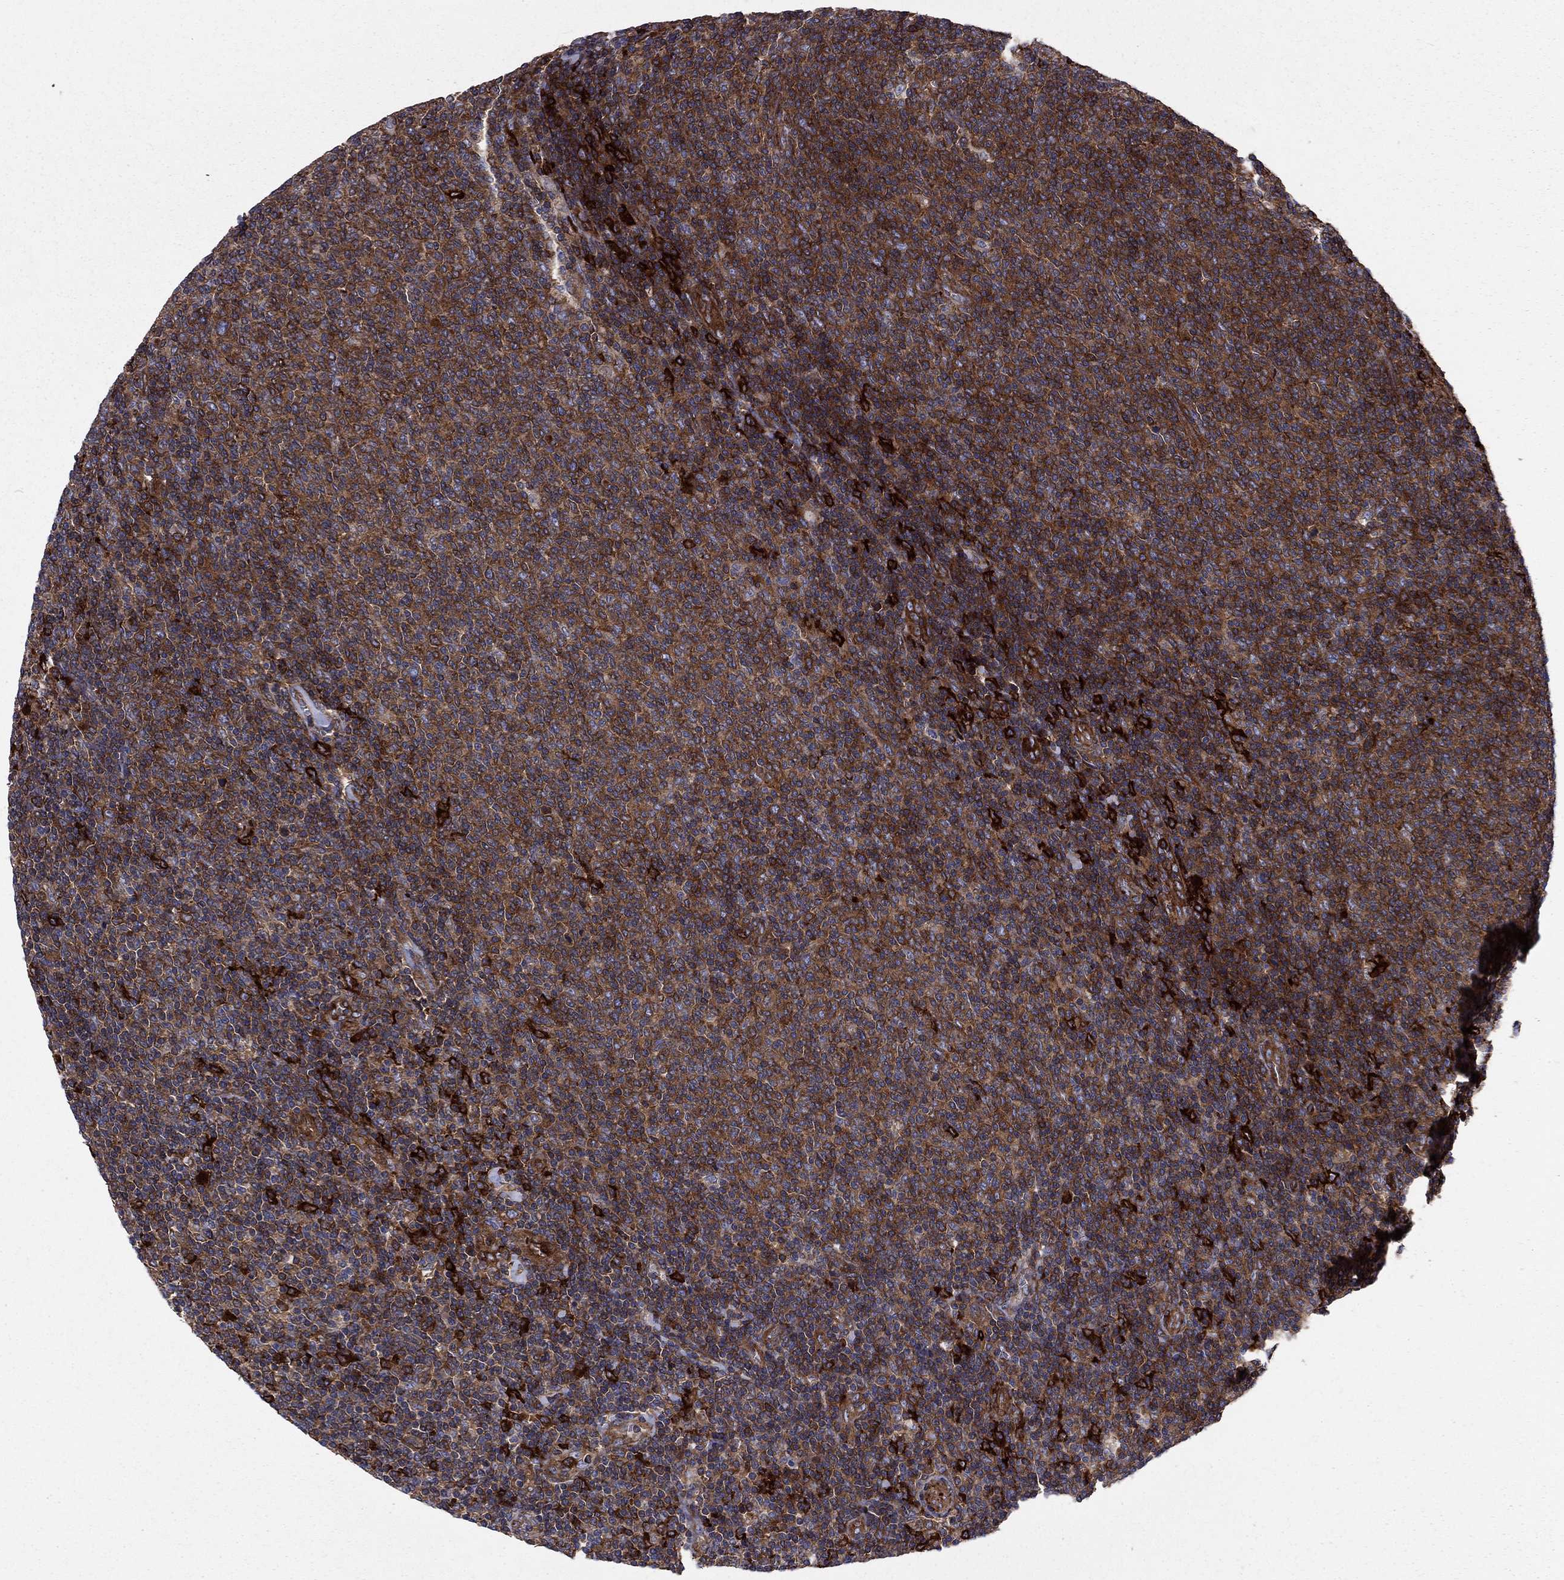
{"staining": {"intensity": "strong", "quantity": ">75%", "location": "cytoplasmic/membranous"}, "tissue": "lymphoma", "cell_type": "Tumor cells", "image_type": "cancer", "snomed": [{"axis": "morphology", "description": "Malignant lymphoma, non-Hodgkin's type, Low grade"}, {"axis": "topography", "description": "Lymph node"}], "caption": "There is high levels of strong cytoplasmic/membranous expression in tumor cells of low-grade malignant lymphoma, non-Hodgkin's type, as demonstrated by immunohistochemical staining (brown color).", "gene": "EHBP1L1", "patient": {"sex": "male", "age": 52}}